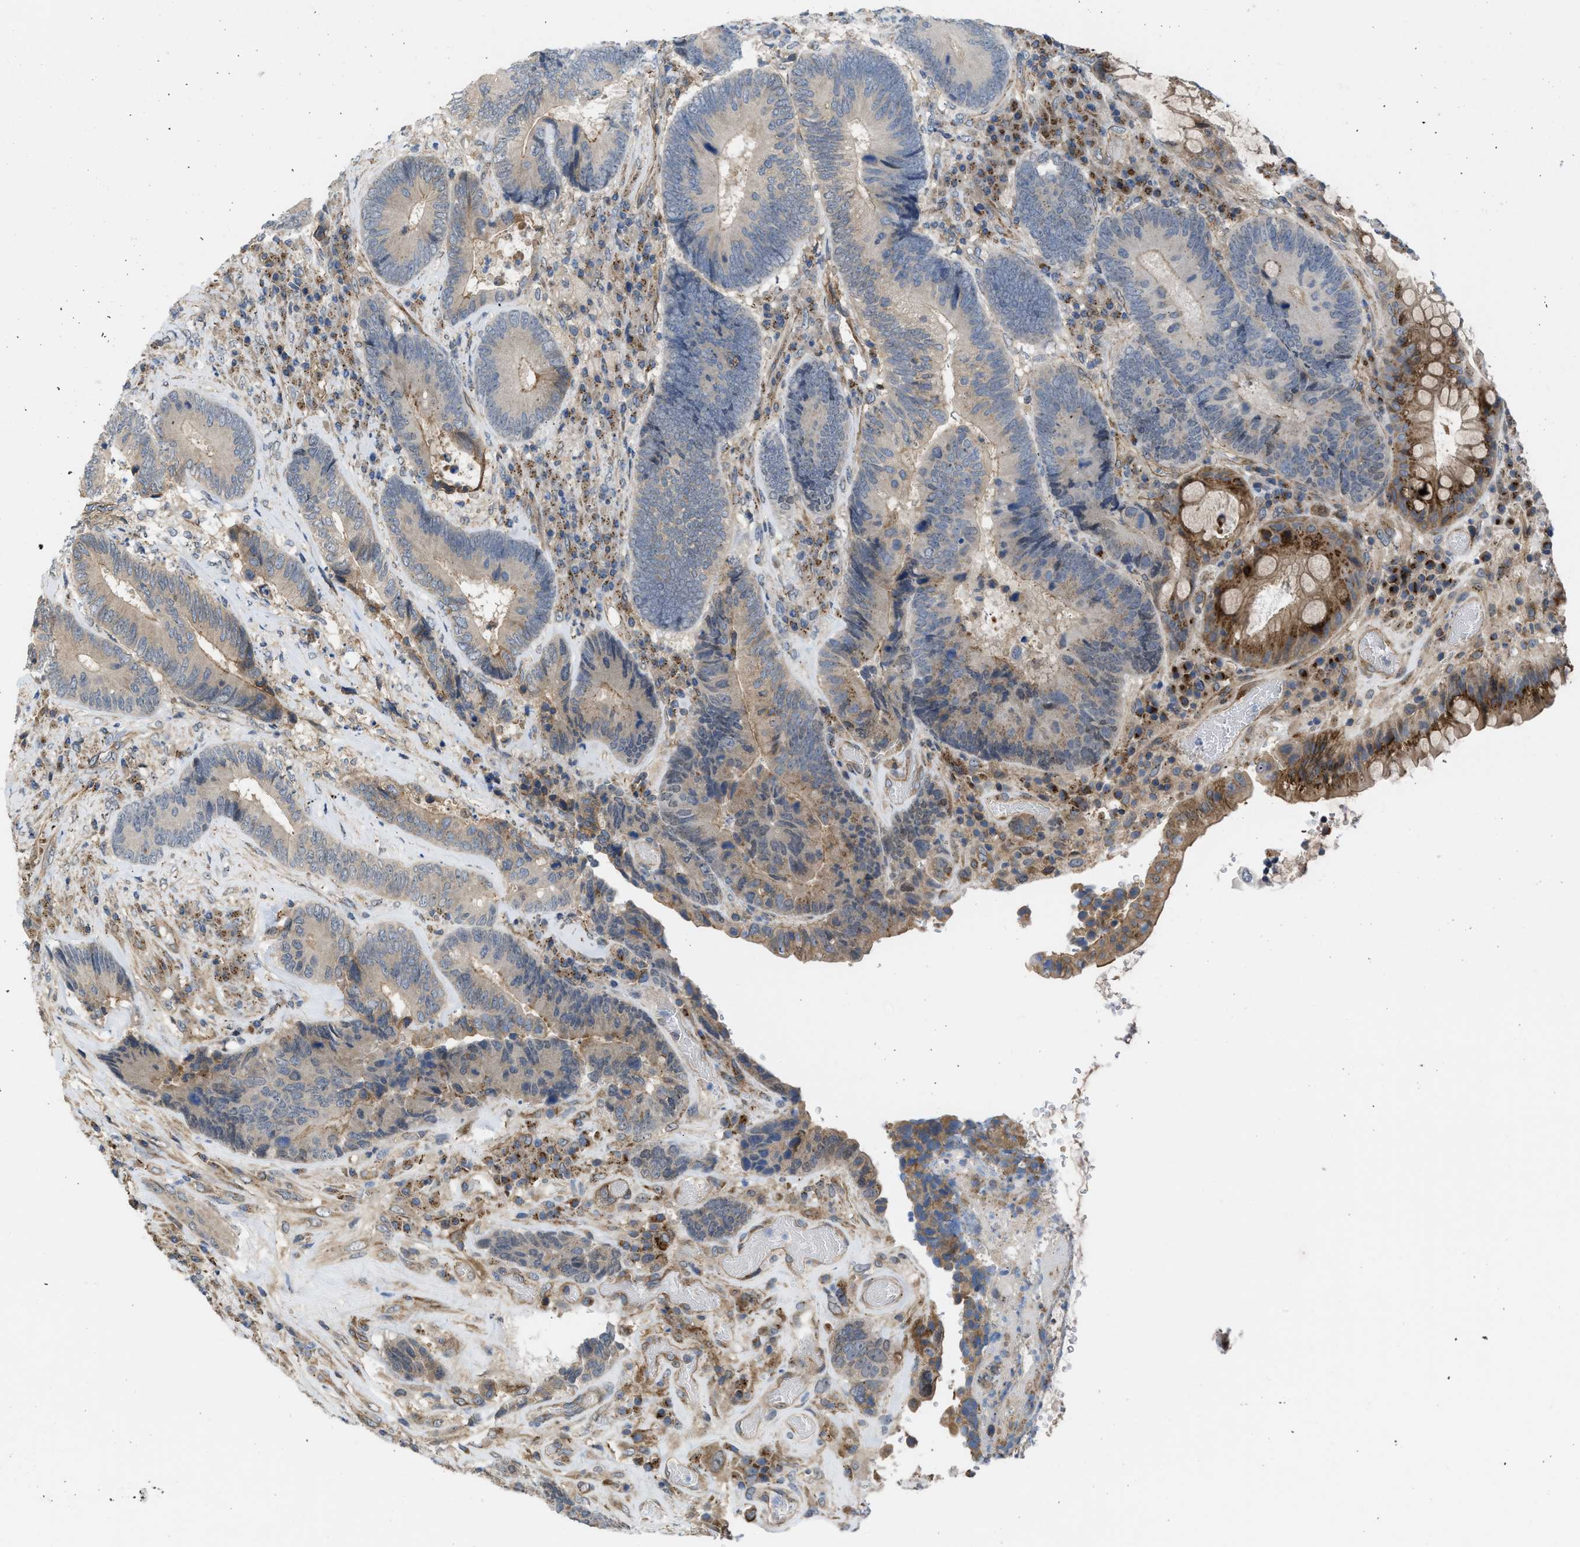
{"staining": {"intensity": "moderate", "quantity": "<25%", "location": "cytoplasmic/membranous"}, "tissue": "colorectal cancer", "cell_type": "Tumor cells", "image_type": "cancer", "snomed": [{"axis": "morphology", "description": "Adenocarcinoma, NOS"}, {"axis": "topography", "description": "Rectum"}], "caption": "IHC photomicrograph of neoplastic tissue: colorectal cancer stained using immunohistochemistry (IHC) reveals low levels of moderate protein expression localized specifically in the cytoplasmic/membranous of tumor cells, appearing as a cytoplasmic/membranous brown color.", "gene": "GPATCH2L", "patient": {"sex": "female", "age": 89}}